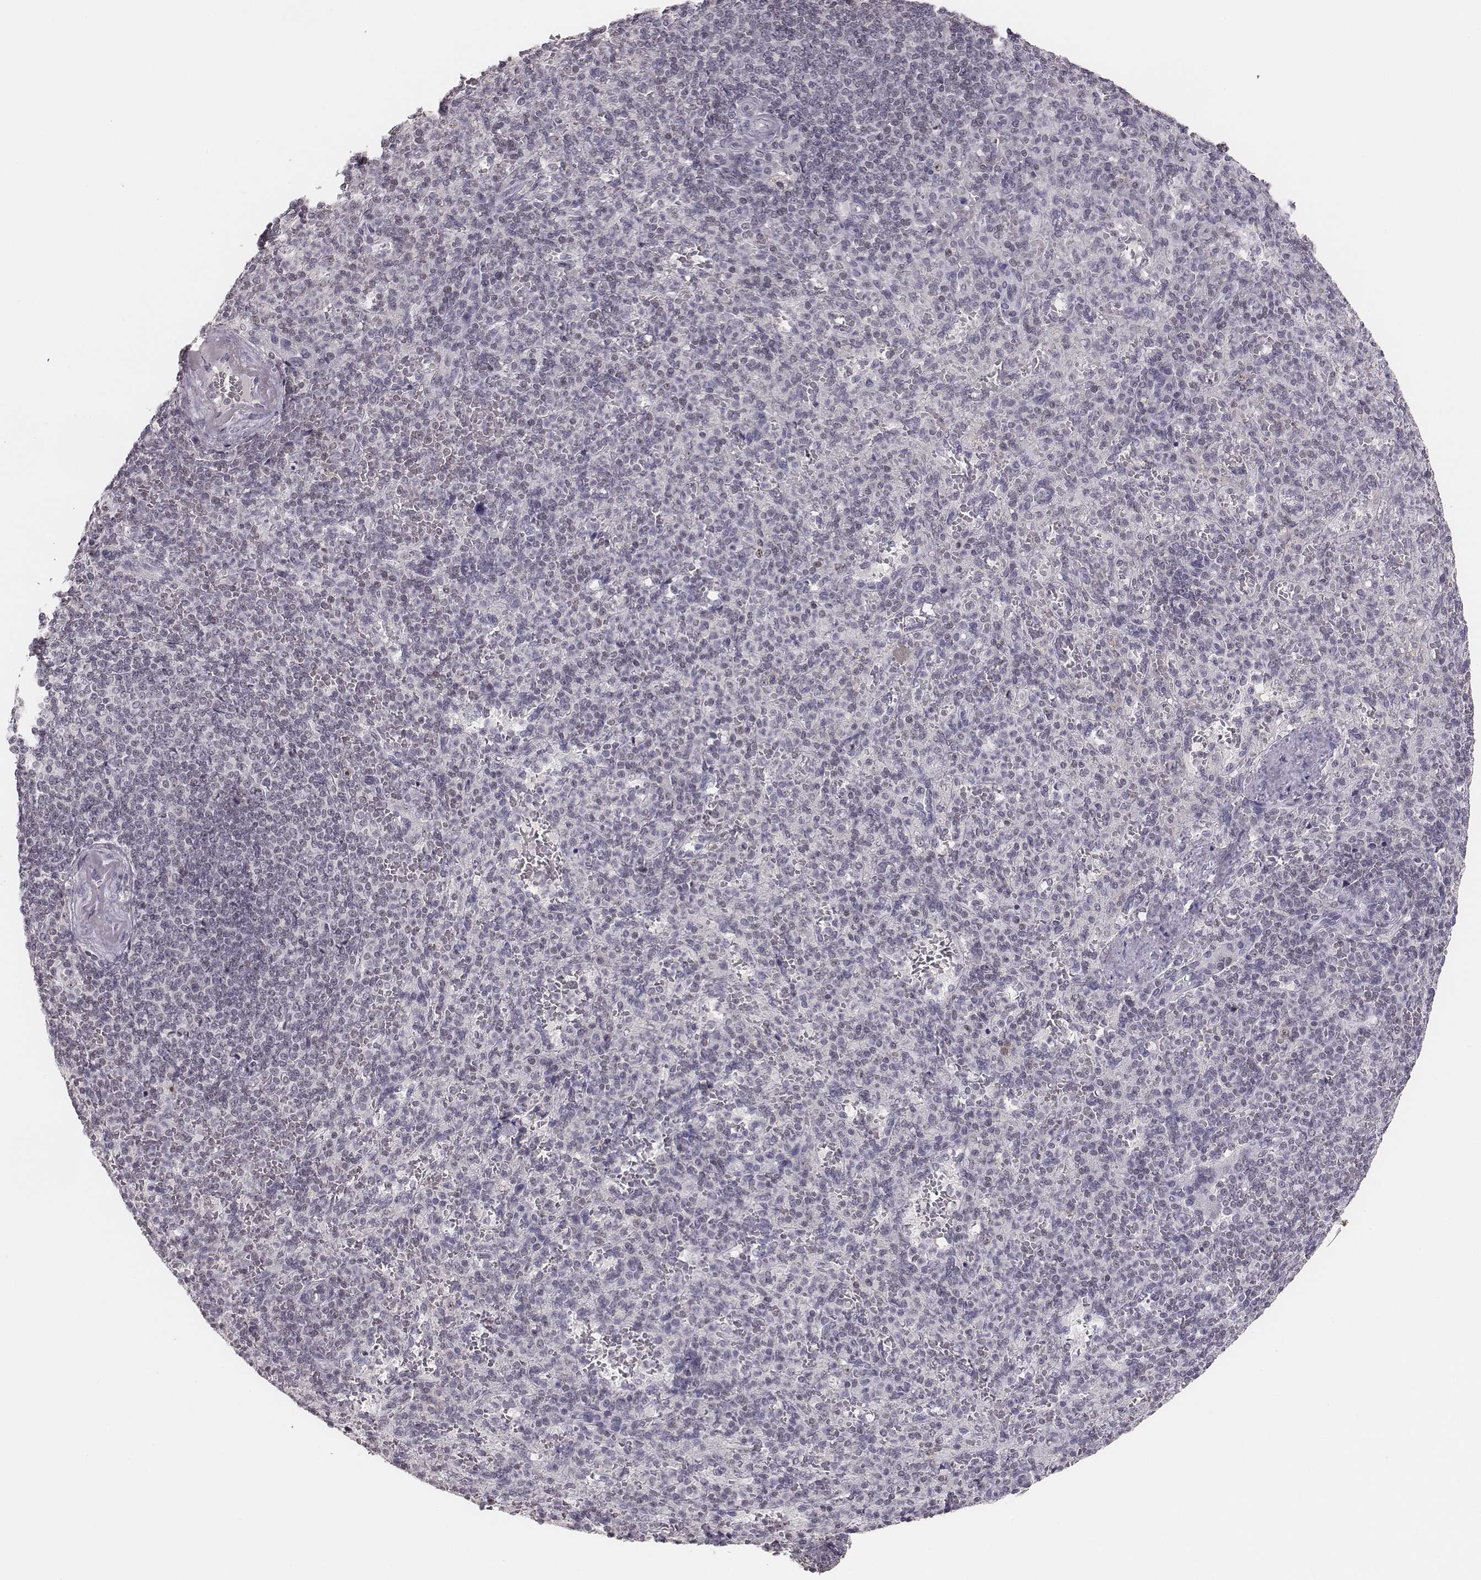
{"staining": {"intensity": "negative", "quantity": "none", "location": "none"}, "tissue": "spleen", "cell_type": "Cells in red pulp", "image_type": "normal", "snomed": [{"axis": "morphology", "description": "Normal tissue, NOS"}, {"axis": "topography", "description": "Spleen"}], "caption": "Immunohistochemistry (IHC) photomicrograph of benign spleen stained for a protein (brown), which exhibits no positivity in cells in red pulp. Nuclei are stained in blue.", "gene": "NIFK", "patient": {"sex": "female", "age": 74}}